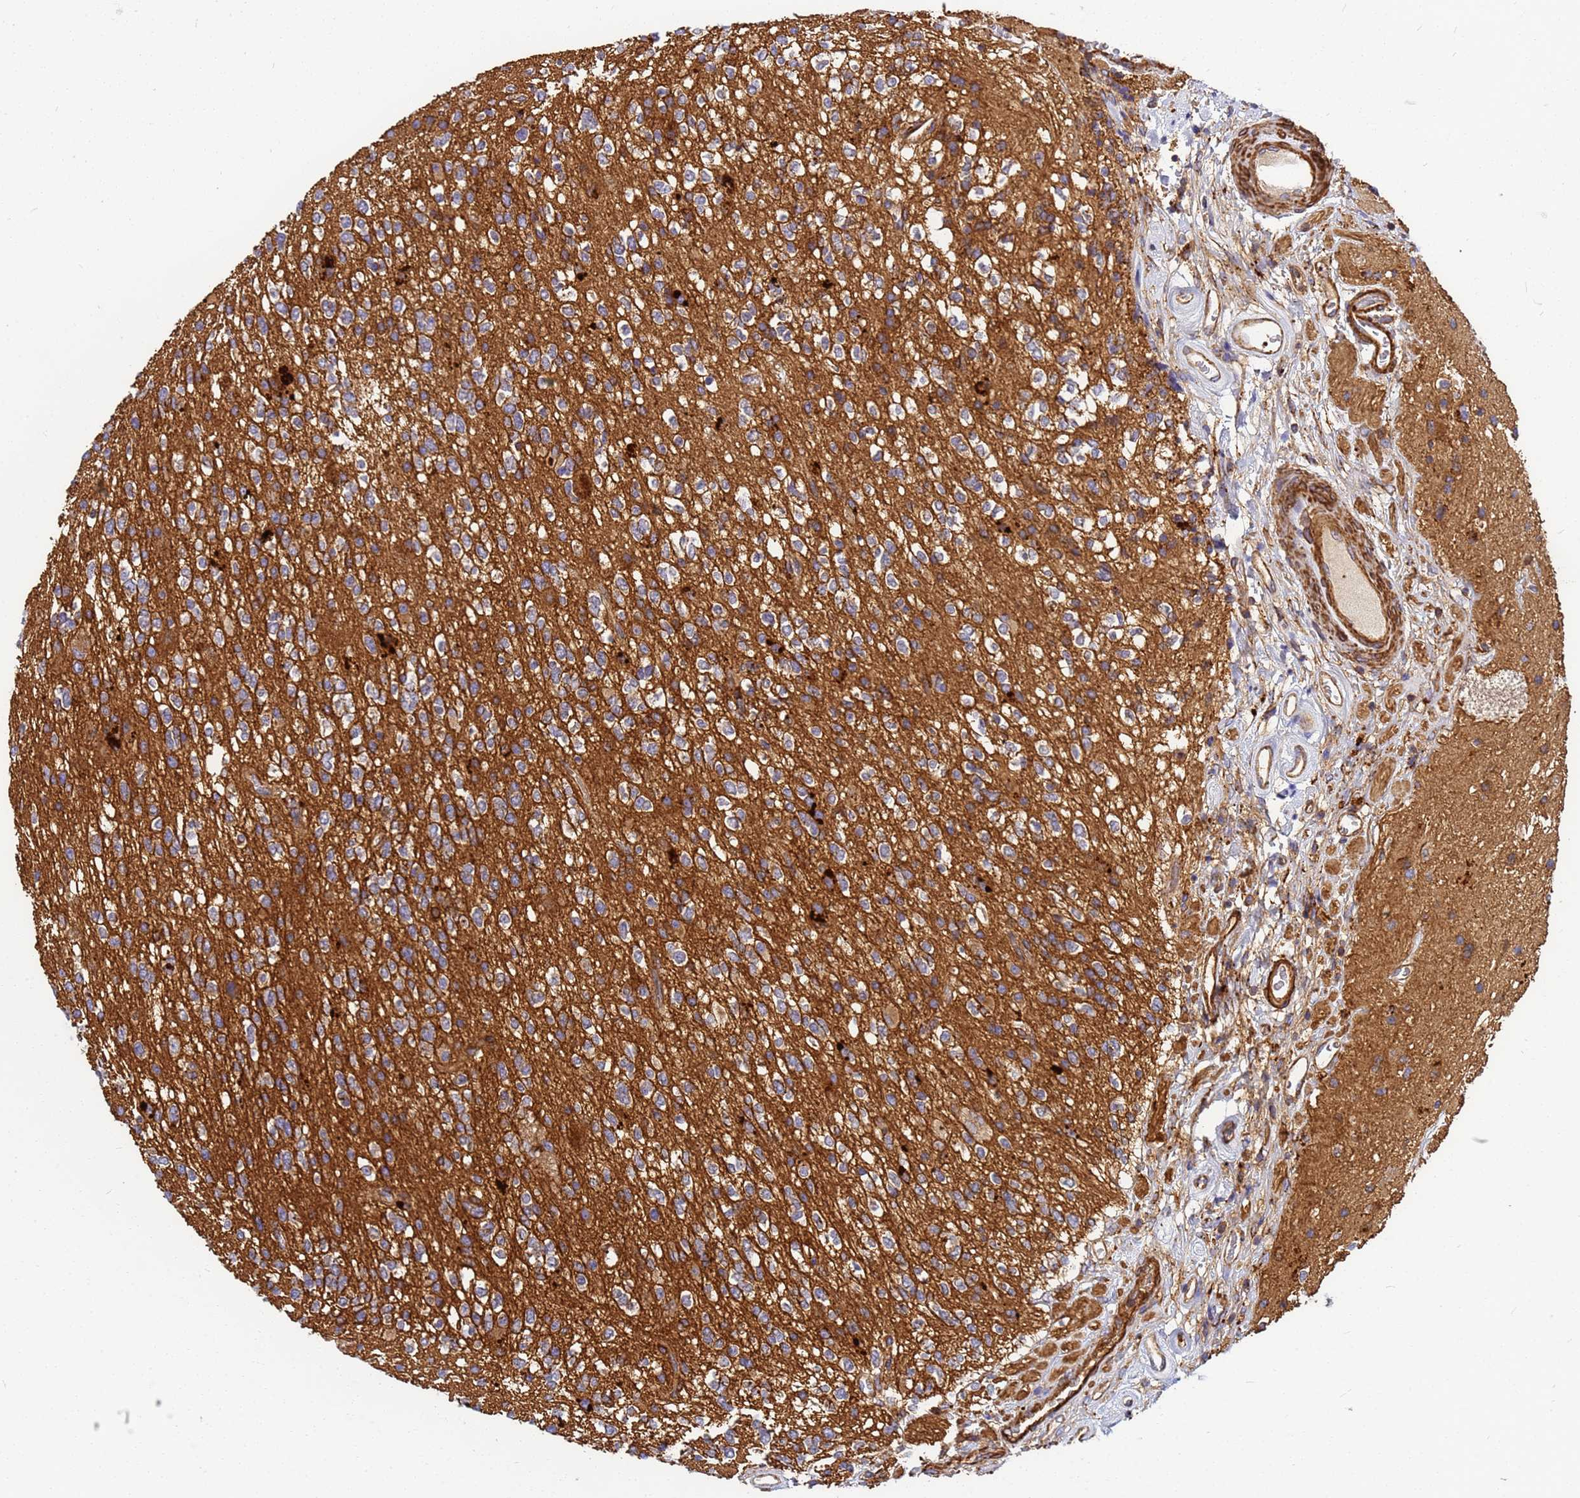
{"staining": {"intensity": "weak", "quantity": "<25%", "location": "cytoplasmic/membranous"}, "tissue": "glioma", "cell_type": "Tumor cells", "image_type": "cancer", "snomed": [{"axis": "morphology", "description": "Glioma, malignant, High grade"}, {"axis": "topography", "description": "Brain"}], "caption": "Malignant high-grade glioma was stained to show a protein in brown. There is no significant positivity in tumor cells.", "gene": "C2CD5", "patient": {"sex": "male", "age": 34}}